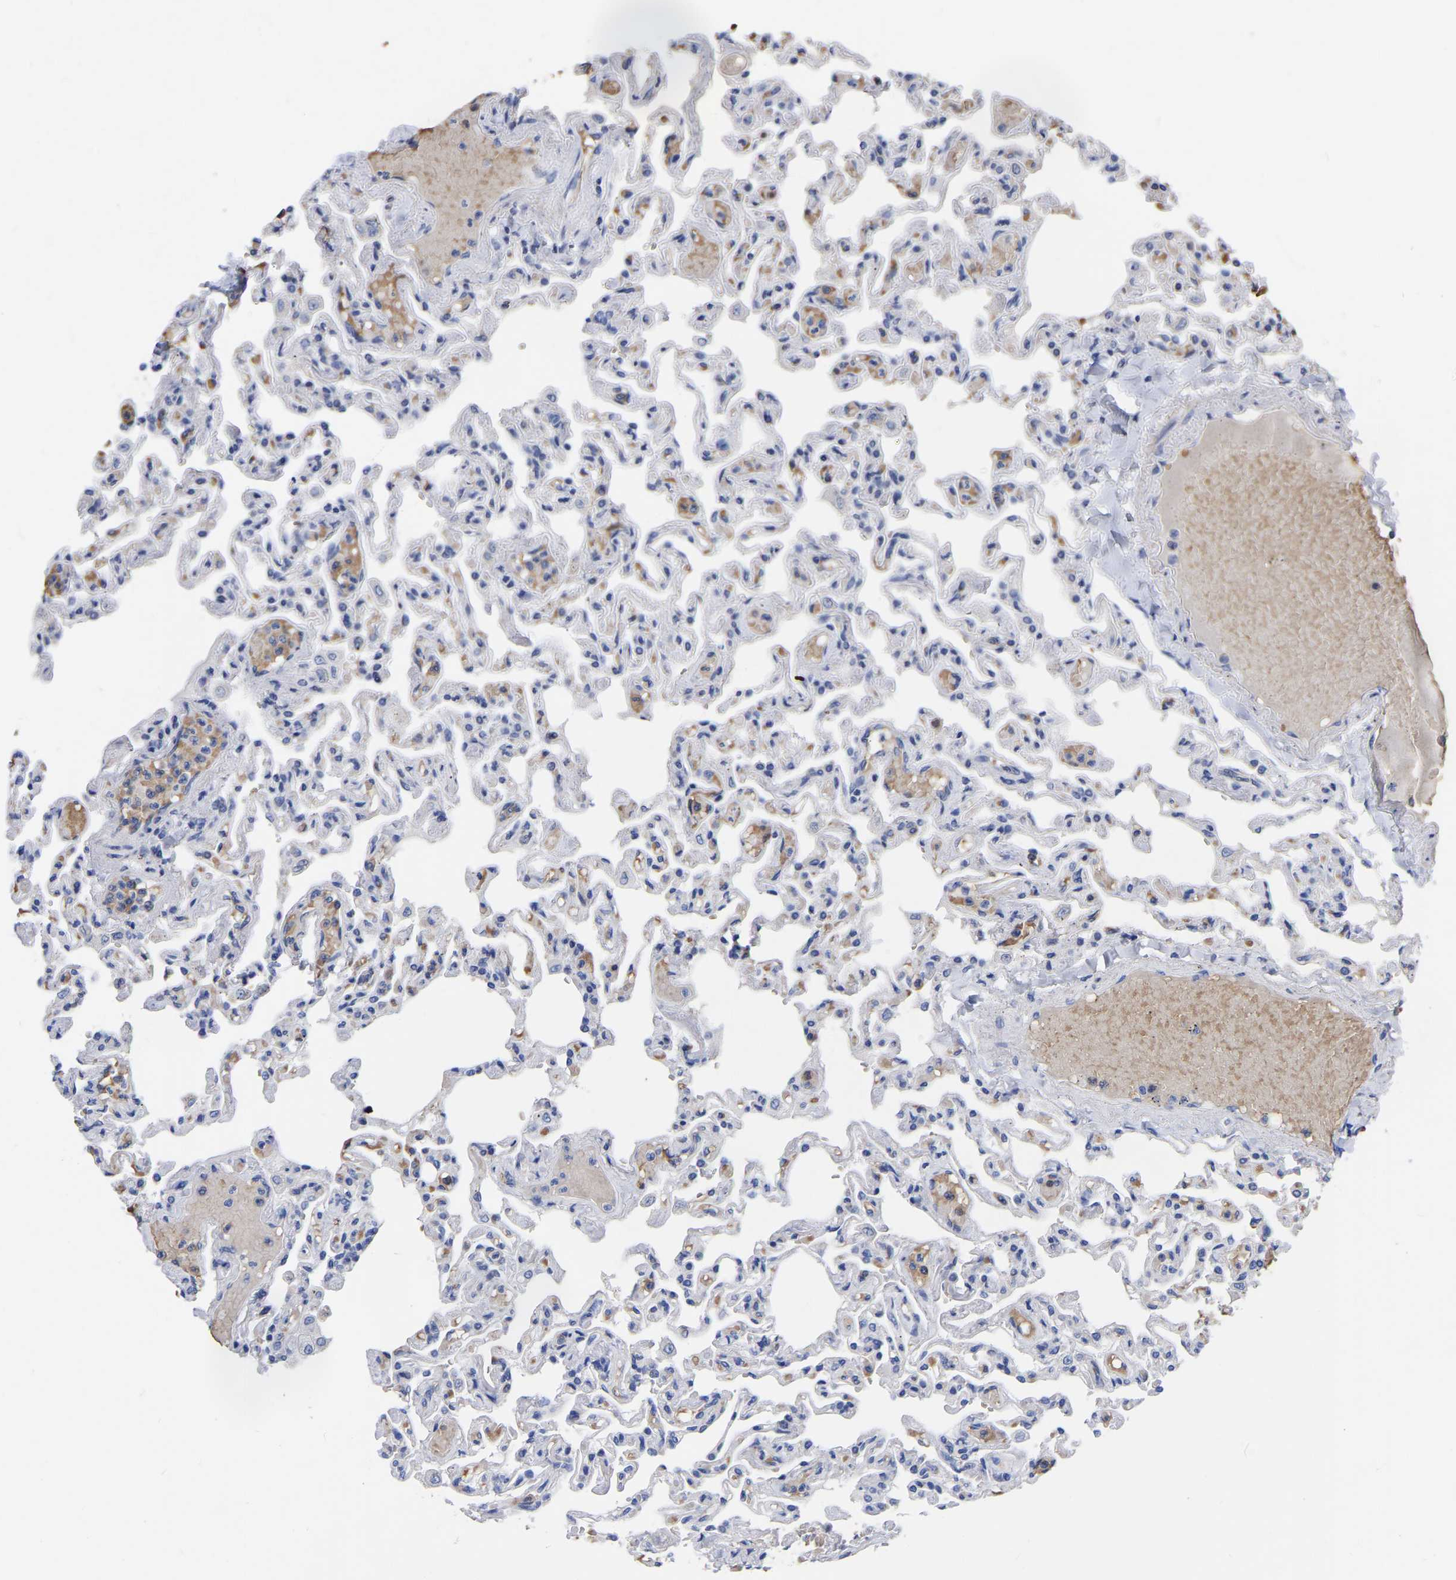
{"staining": {"intensity": "negative", "quantity": "none", "location": "none"}, "tissue": "lung", "cell_type": "Alveolar cells", "image_type": "normal", "snomed": [{"axis": "morphology", "description": "Normal tissue, NOS"}, {"axis": "topography", "description": "Lung"}], "caption": "The immunohistochemistry photomicrograph has no significant staining in alveolar cells of lung.", "gene": "GDF3", "patient": {"sex": "male", "age": 21}}